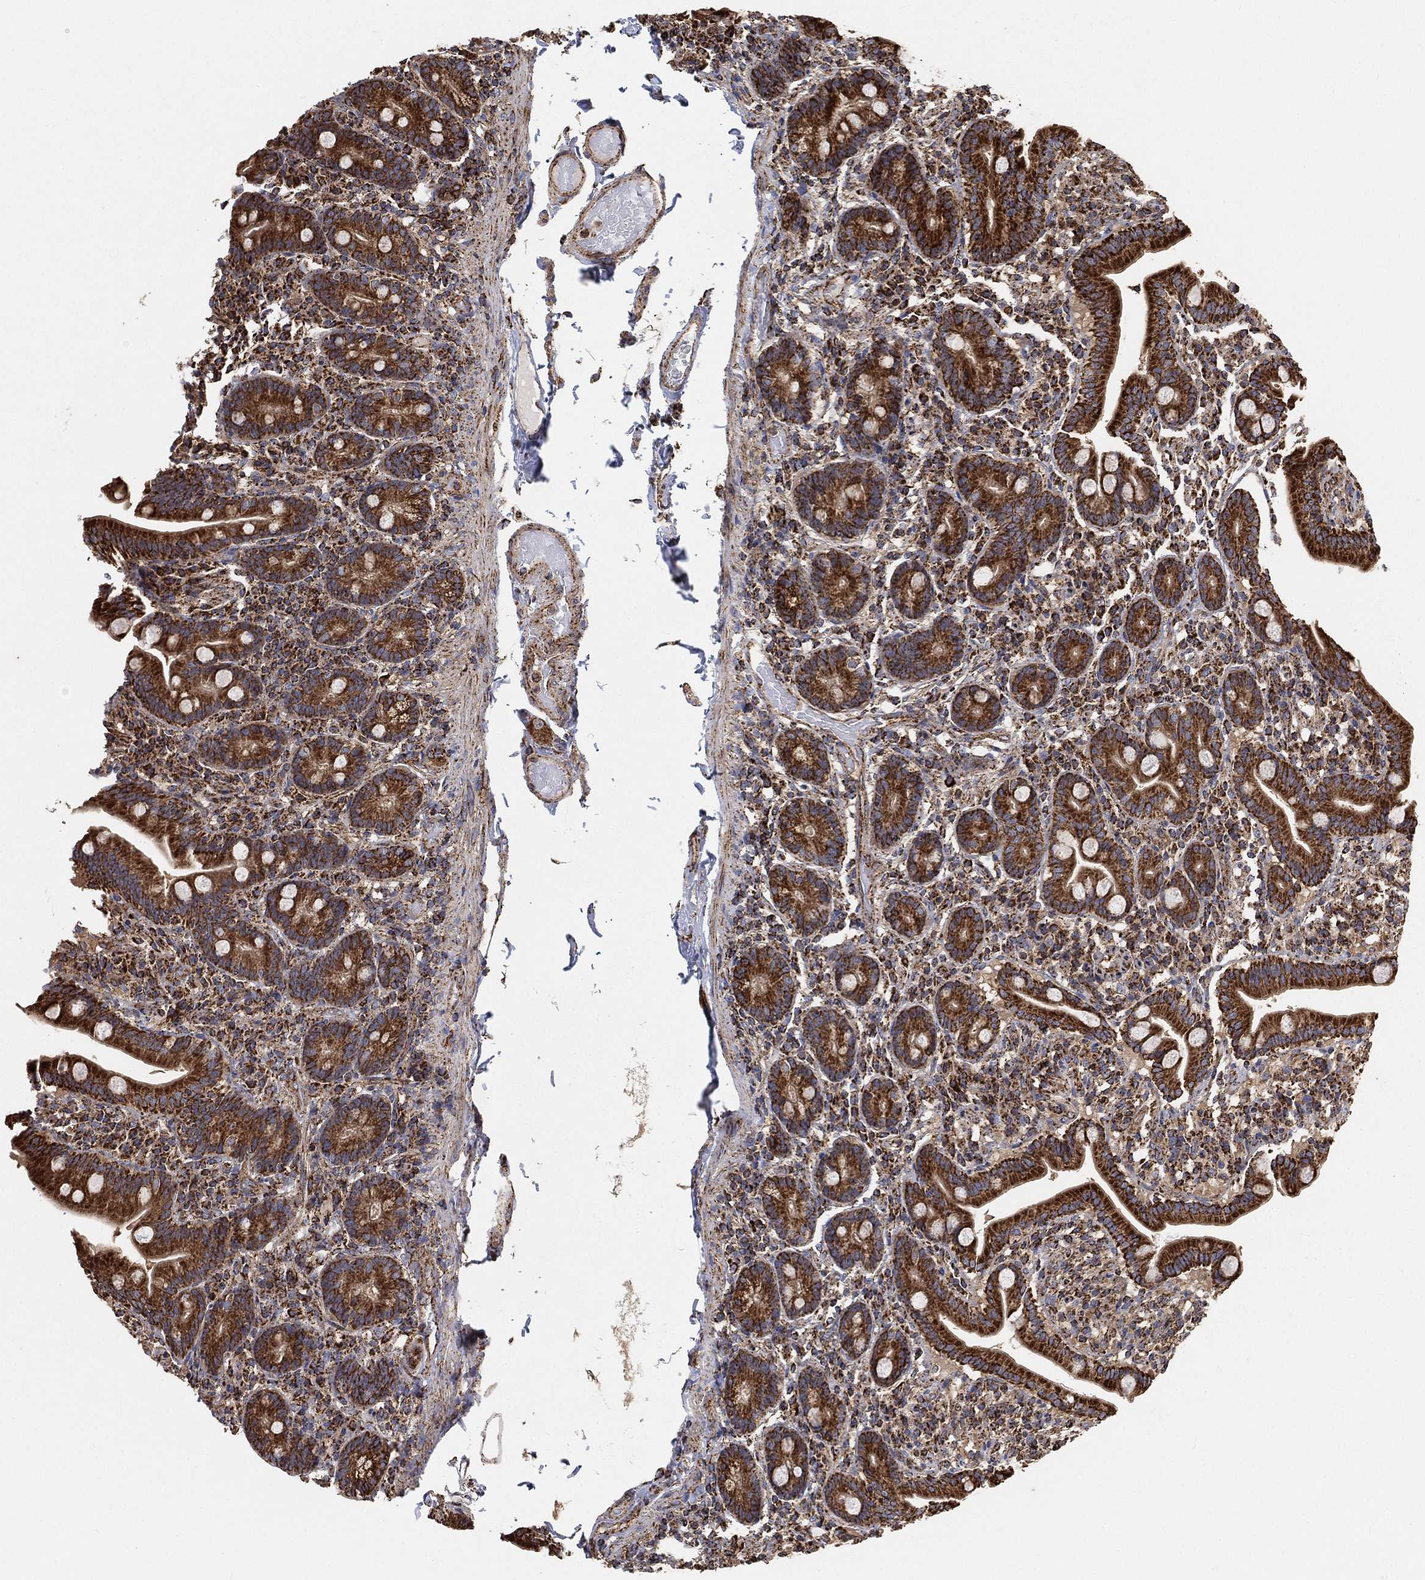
{"staining": {"intensity": "strong", "quantity": ">75%", "location": "cytoplasmic/membranous"}, "tissue": "small intestine", "cell_type": "Glandular cells", "image_type": "normal", "snomed": [{"axis": "morphology", "description": "Normal tissue, NOS"}, {"axis": "topography", "description": "Small intestine"}], "caption": "Small intestine stained for a protein demonstrates strong cytoplasmic/membranous positivity in glandular cells. The staining was performed using DAB (3,3'-diaminobenzidine) to visualize the protein expression in brown, while the nuclei were stained in blue with hematoxylin (Magnification: 20x).", "gene": "SLC38A7", "patient": {"sex": "male", "age": 66}}